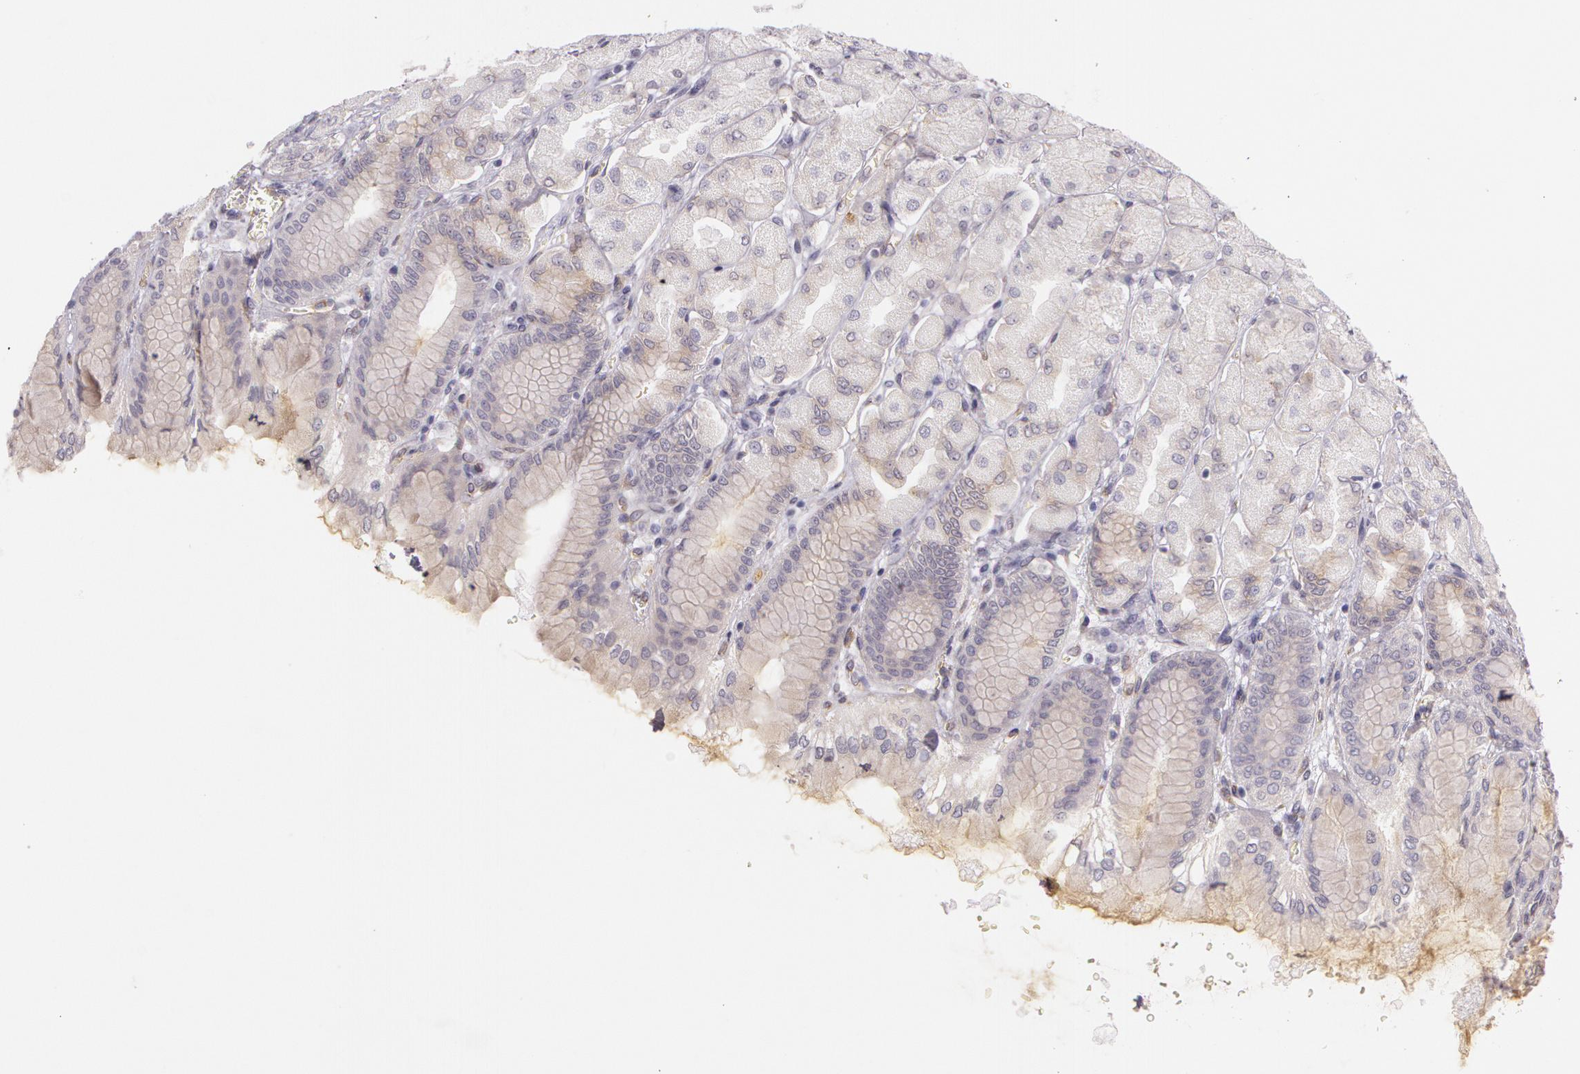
{"staining": {"intensity": "weak", "quantity": "25%-75%", "location": "cytoplasmic/membranous"}, "tissue": "stomach", "cell_type": "Glandular cells", "image_type": "normal", "snomed": [{"axis": "morphology", "description": "Normal tissue, NOS"}, {"axis": "topography", "description": "Stomach, upper"}], "caption": "Benign stomach reveals weak cytoplasmic/membranous staining in about 25%-75% of glandular cells, visualized by immunohistochemistry. Using DAB (3,3'-diaminobenzidine) (brown) and hematoxylin (blue) stains, captured at high magnification using brightfield microscopy.", "gene": "APP", "patient": {"sex": "female", "age": 56}}